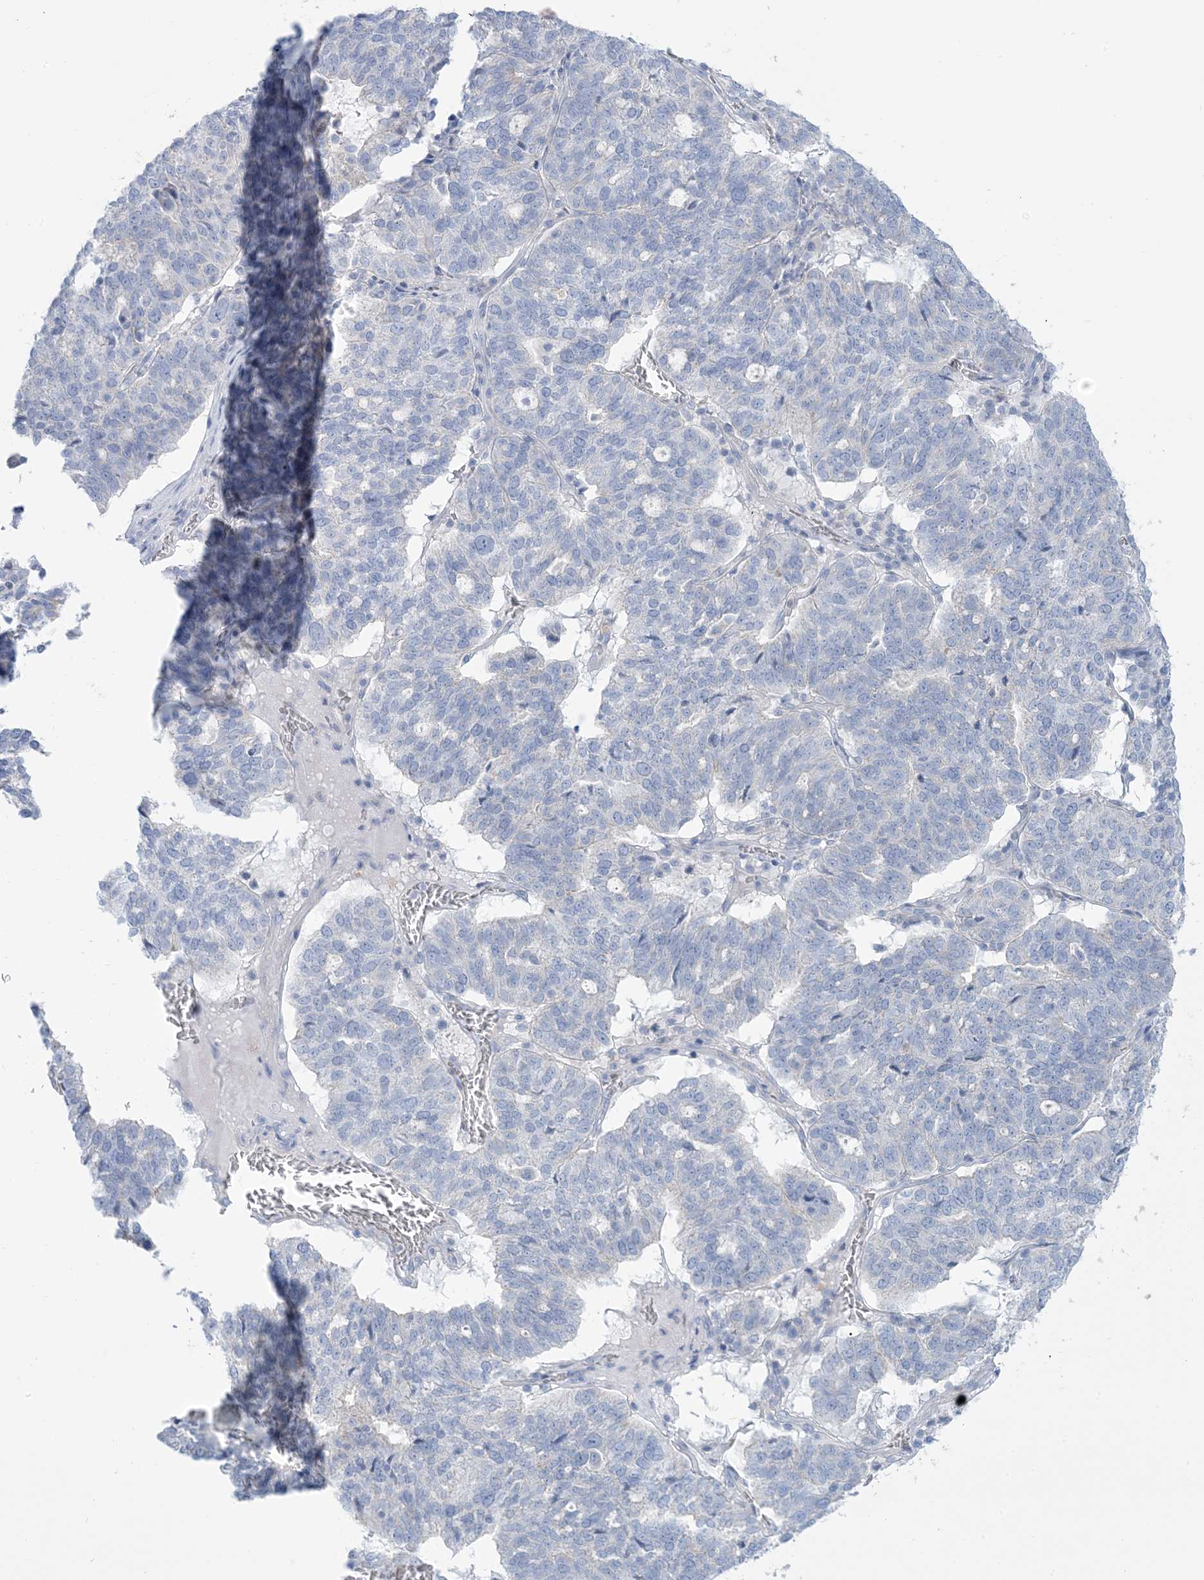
{"staining": {"intensity": "negative", "quantity": "none", "location": "none"}, "tissue": "ovarian cancer", "cell_type": "Tumor cells", "image_type": "cancer", "snomed": [{"axis": "morphology", "description": "Cystadenocarcinoma, serous, NOS"}, {"axis": "topography", "description": "Ovary"}], "caption": "Ovarian cancer (serous cystadenocarcinoma) was stained to show a protein in brown. There is no significant positivity in tumor cells. The staining was performed using DAB (3,3'-diaminobenzidine) to visualize the protein expression in brown, while the nuclei were stained in blue with hematoxylin (Magnification: 20x).", "gene": "MTHFD2L", "patient": {"sex": "female", "age": 59}}